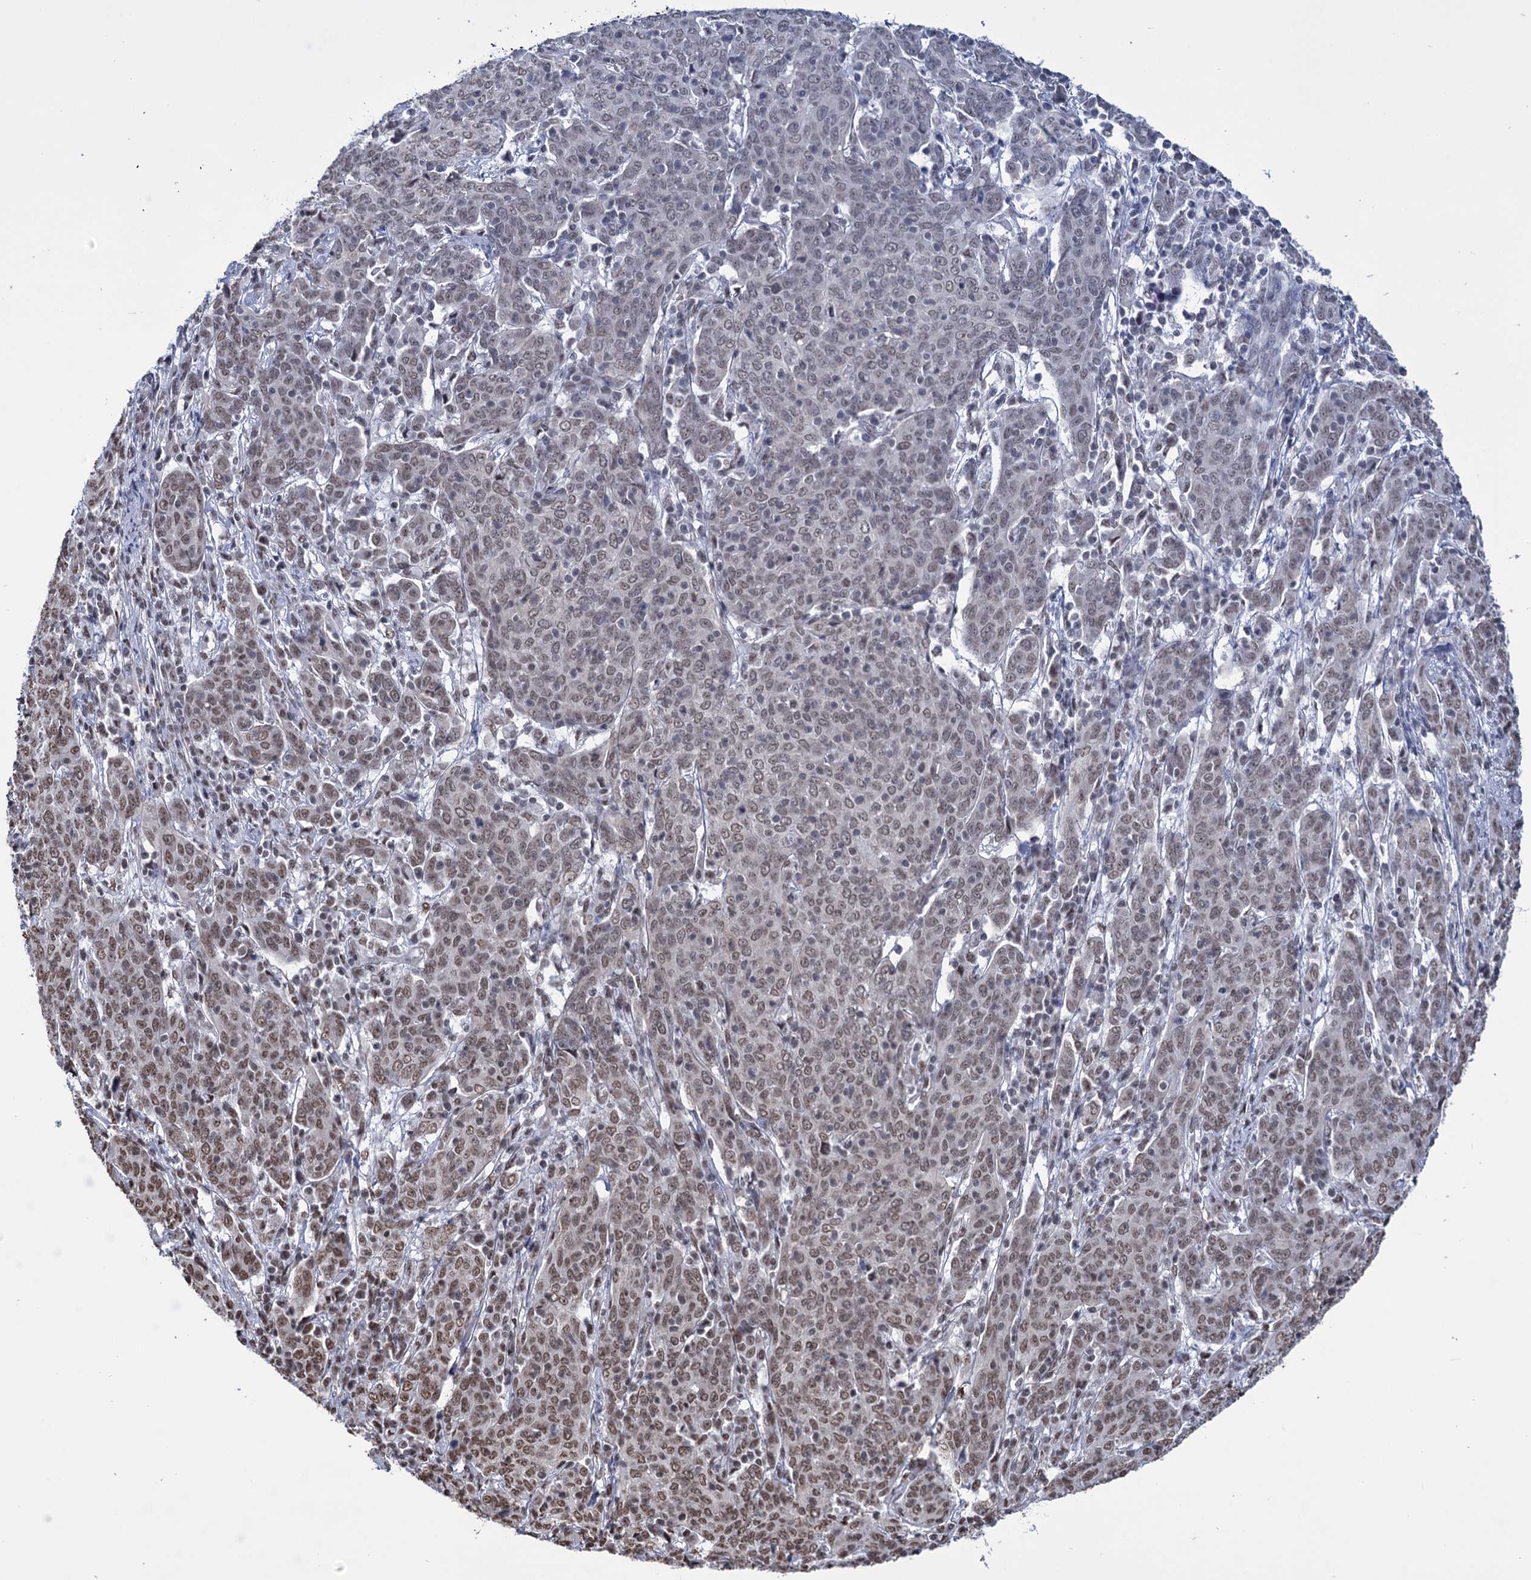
{"staining": {"intensity": "weak", "quantity": "25%-75%", "location": "nuclear"}, "tissue": "cervical cancer", "cell_type": "Tumor cells", "image_type": "cancer", "snomed": [{"axis": "morphology", "description": "Squamous cell carcinoma, NOS"}, {"axis": "topography", "description": "Cervix"}], "caption": "Immunohistochemistry of human squamous cell carcinoma (cervical) displays low levels of weak nuclear positivity in about 25%-75% of tumor cells. The staining is performed using DAB brown chromogen to label protein expression. The nuclei are counter-stained blue using hematoxylin.", "gene": "ABHD10", "patient": {"sex": "female", "age": 67}}